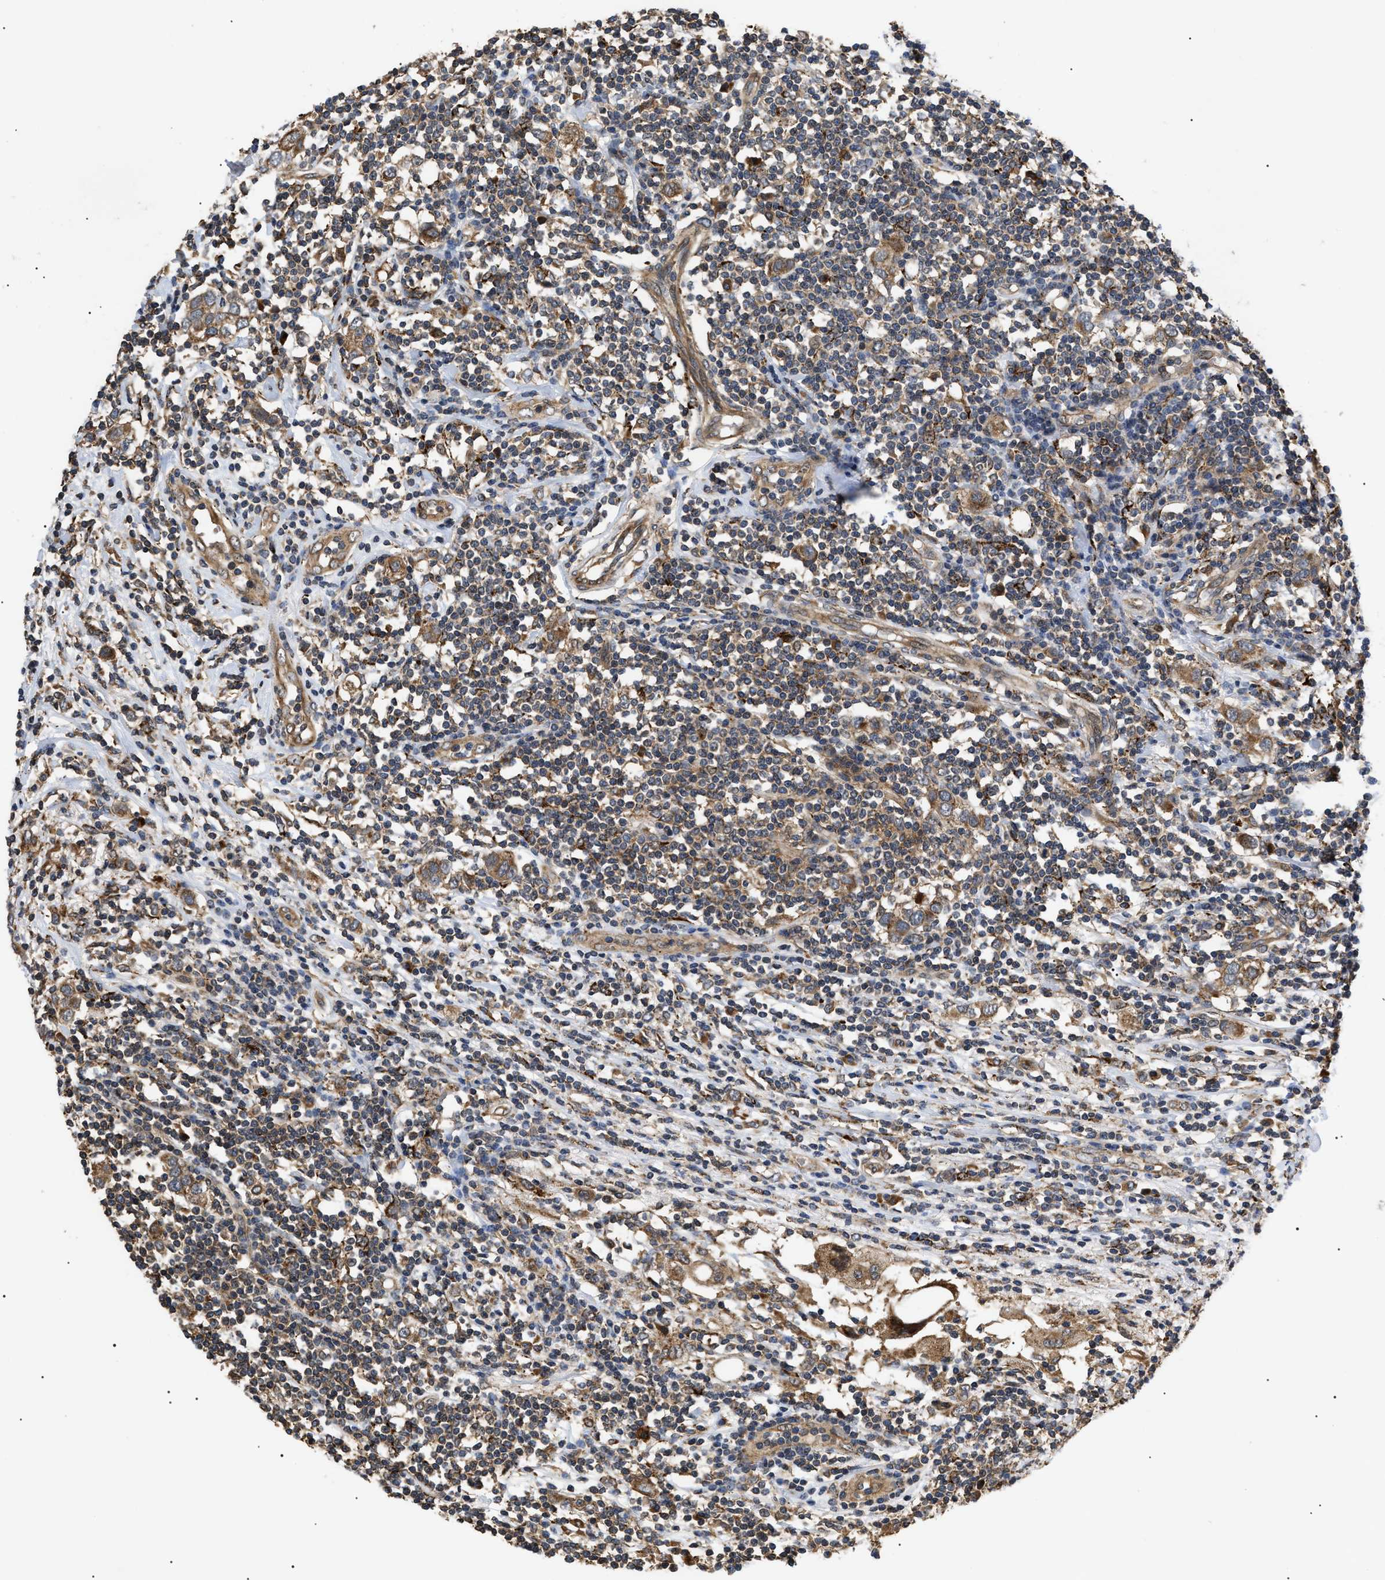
{"staining": {"intensity": "moderate", "quantity": ">75%", "location": "cytoplasmic/membranous"}, "tissue": "breast cancer", "cell_type": "Tumor cells", "image_type": "cancer", "snomed": [{"axis": "morphology", "description": "Duct carcinoma"}, {"axis": "topography", "description": "Breast"}], "caption": "Protein expression by immunohistochemistry reveals moderate cytoplasmic/membranous expression in about >75% of tumor cells in infiltrating ductal carcinoma (breast). (Stains: DAB (3,3'-diaminobenzidine) in brown, nuclei in blue, Microscopy: brightfield microscopy at high magnification).", "gene": "ASTL", "patient": {"sex": "female", "age": 50}}